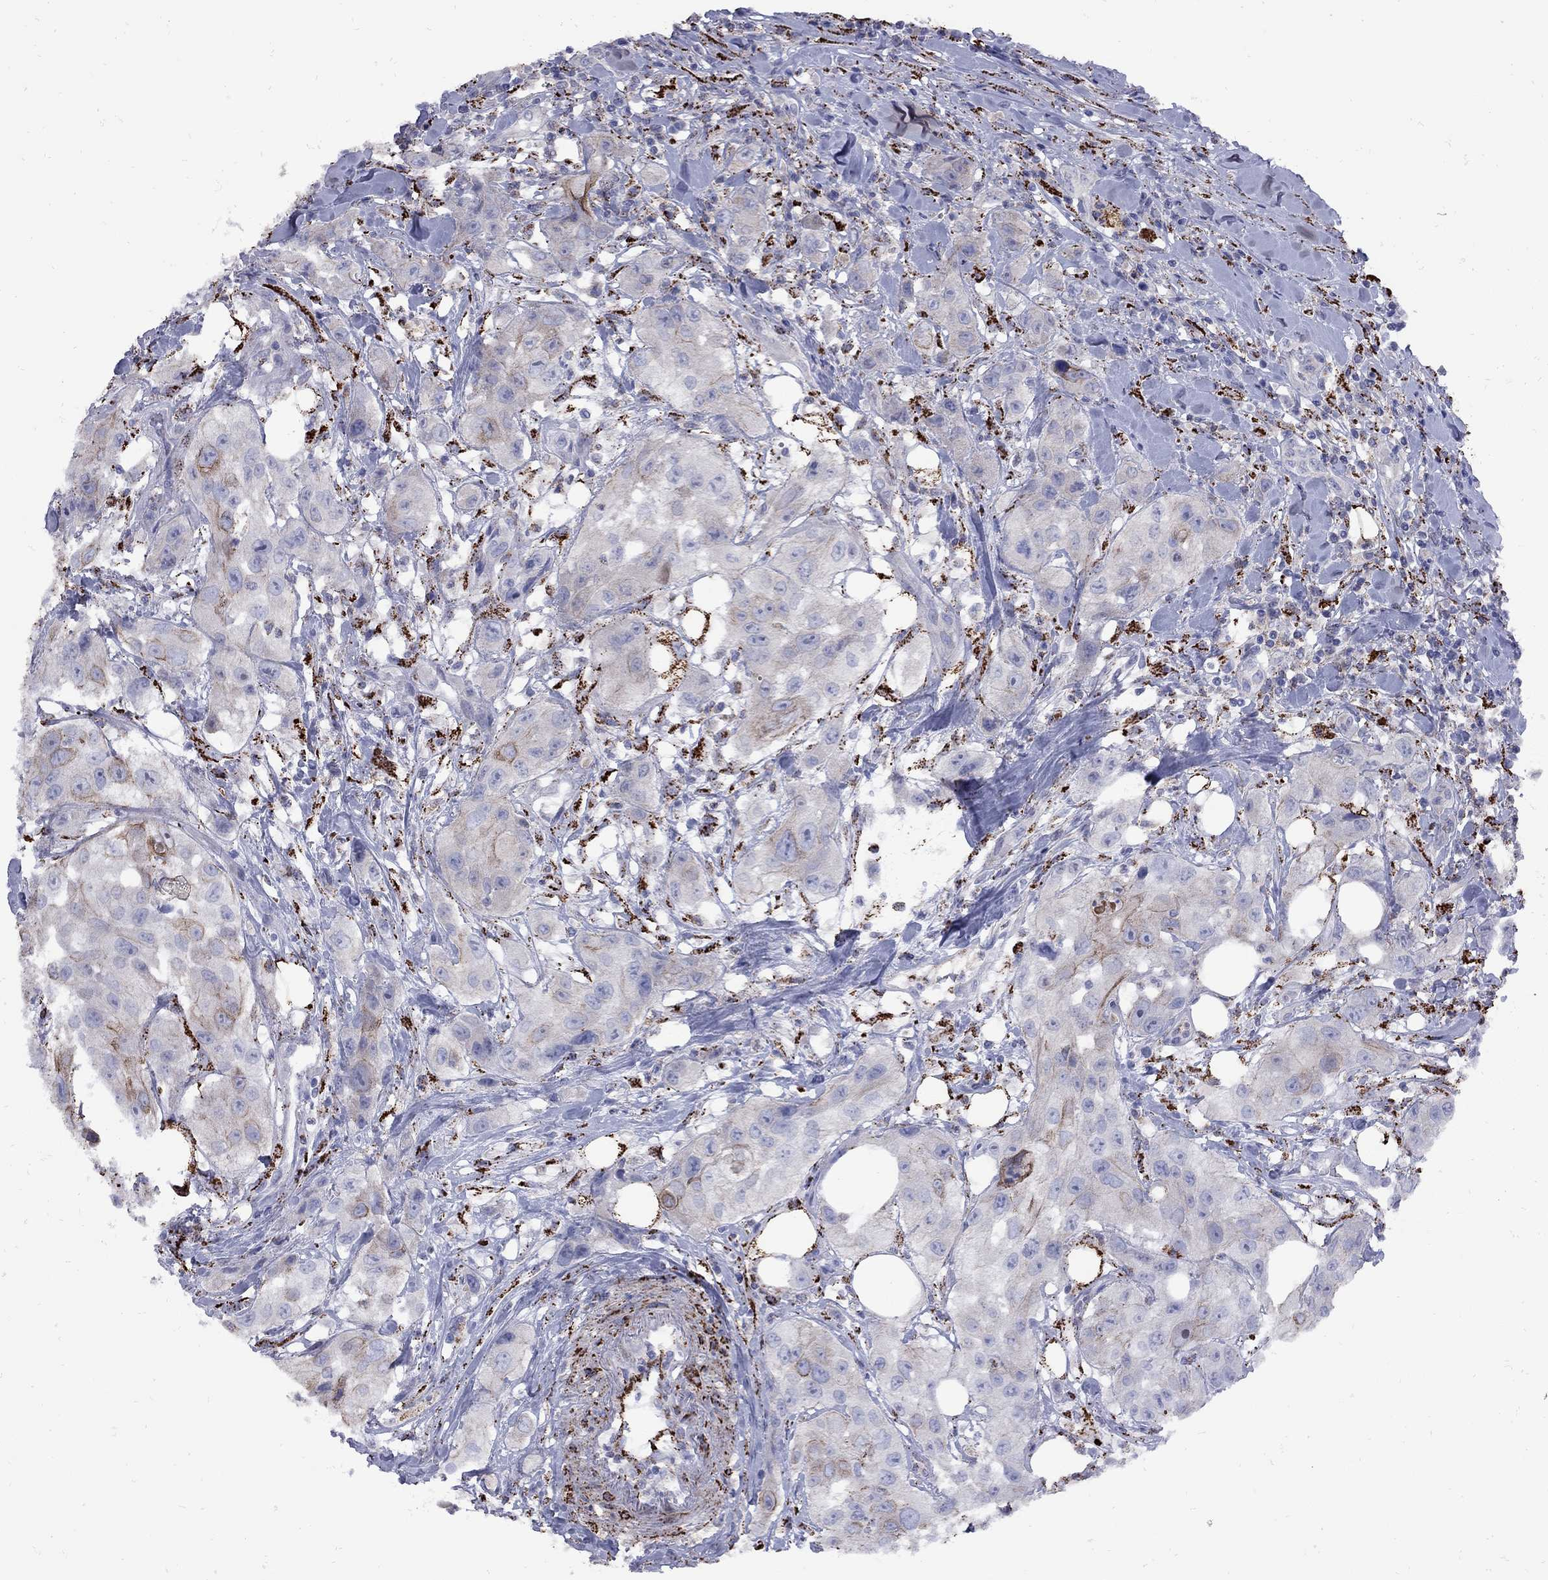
{"staining": {"intensity": "moderate", "quantity": "<25%", "location": "cytoplasmic/membranous"}, "tissue": "urothelial cancer", "cell_type": "Tumor cells", "image_type": "cancer", "snomed": [{"axis": "morphology", "description": "Urothelial carcinoma, High grade"}, {"axis": "topography", "description": "Urinary bladder"}], "caption": "IHC of high-grade urothelial carcinoma shows low levels of moderate cytoplasmic/membranous staining in approximately <25% of tumor cells.", "gene": "SESTD1", "patient": {"sex": "male", "age": 79}}